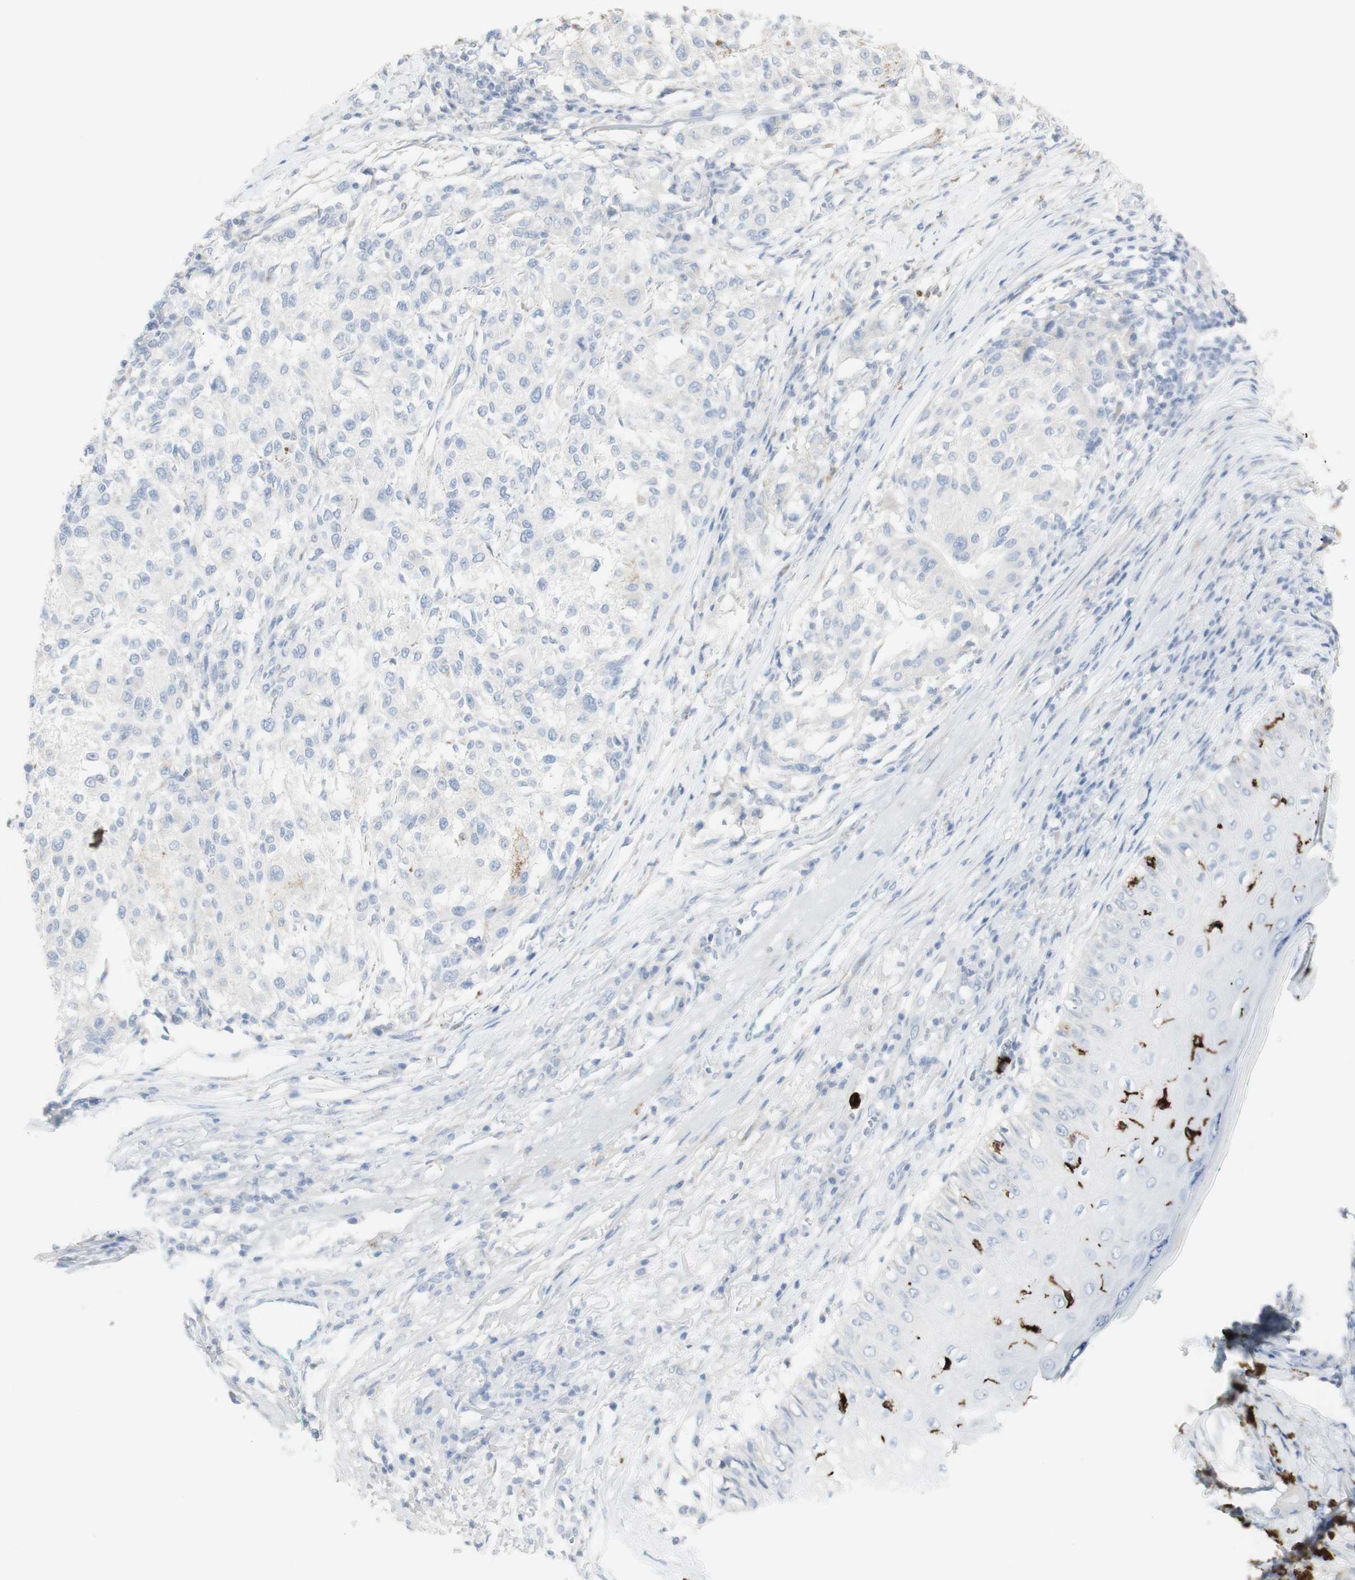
{"staining": {"intensity": "negative", "quantity": "none", "location": "none"}, "tissue": "melanoma", "cell_type": "Tumor cells", "image_type": "cancer", "snomed": [{"axis": "morphology", "description": "Necrosis, NOS"}, {"axis": "morphology", "description": "Malignant melanoma, NOS"}, {"axis": "topography", "description": "Skin"}], "caption": "High power microscopy image of an immunohistochemistry photomicrograph of malignant melanoma, revealing no significant expression in tumor cells.", "gene": "CD207", "patient": {"sex": "female", "age": 87}}